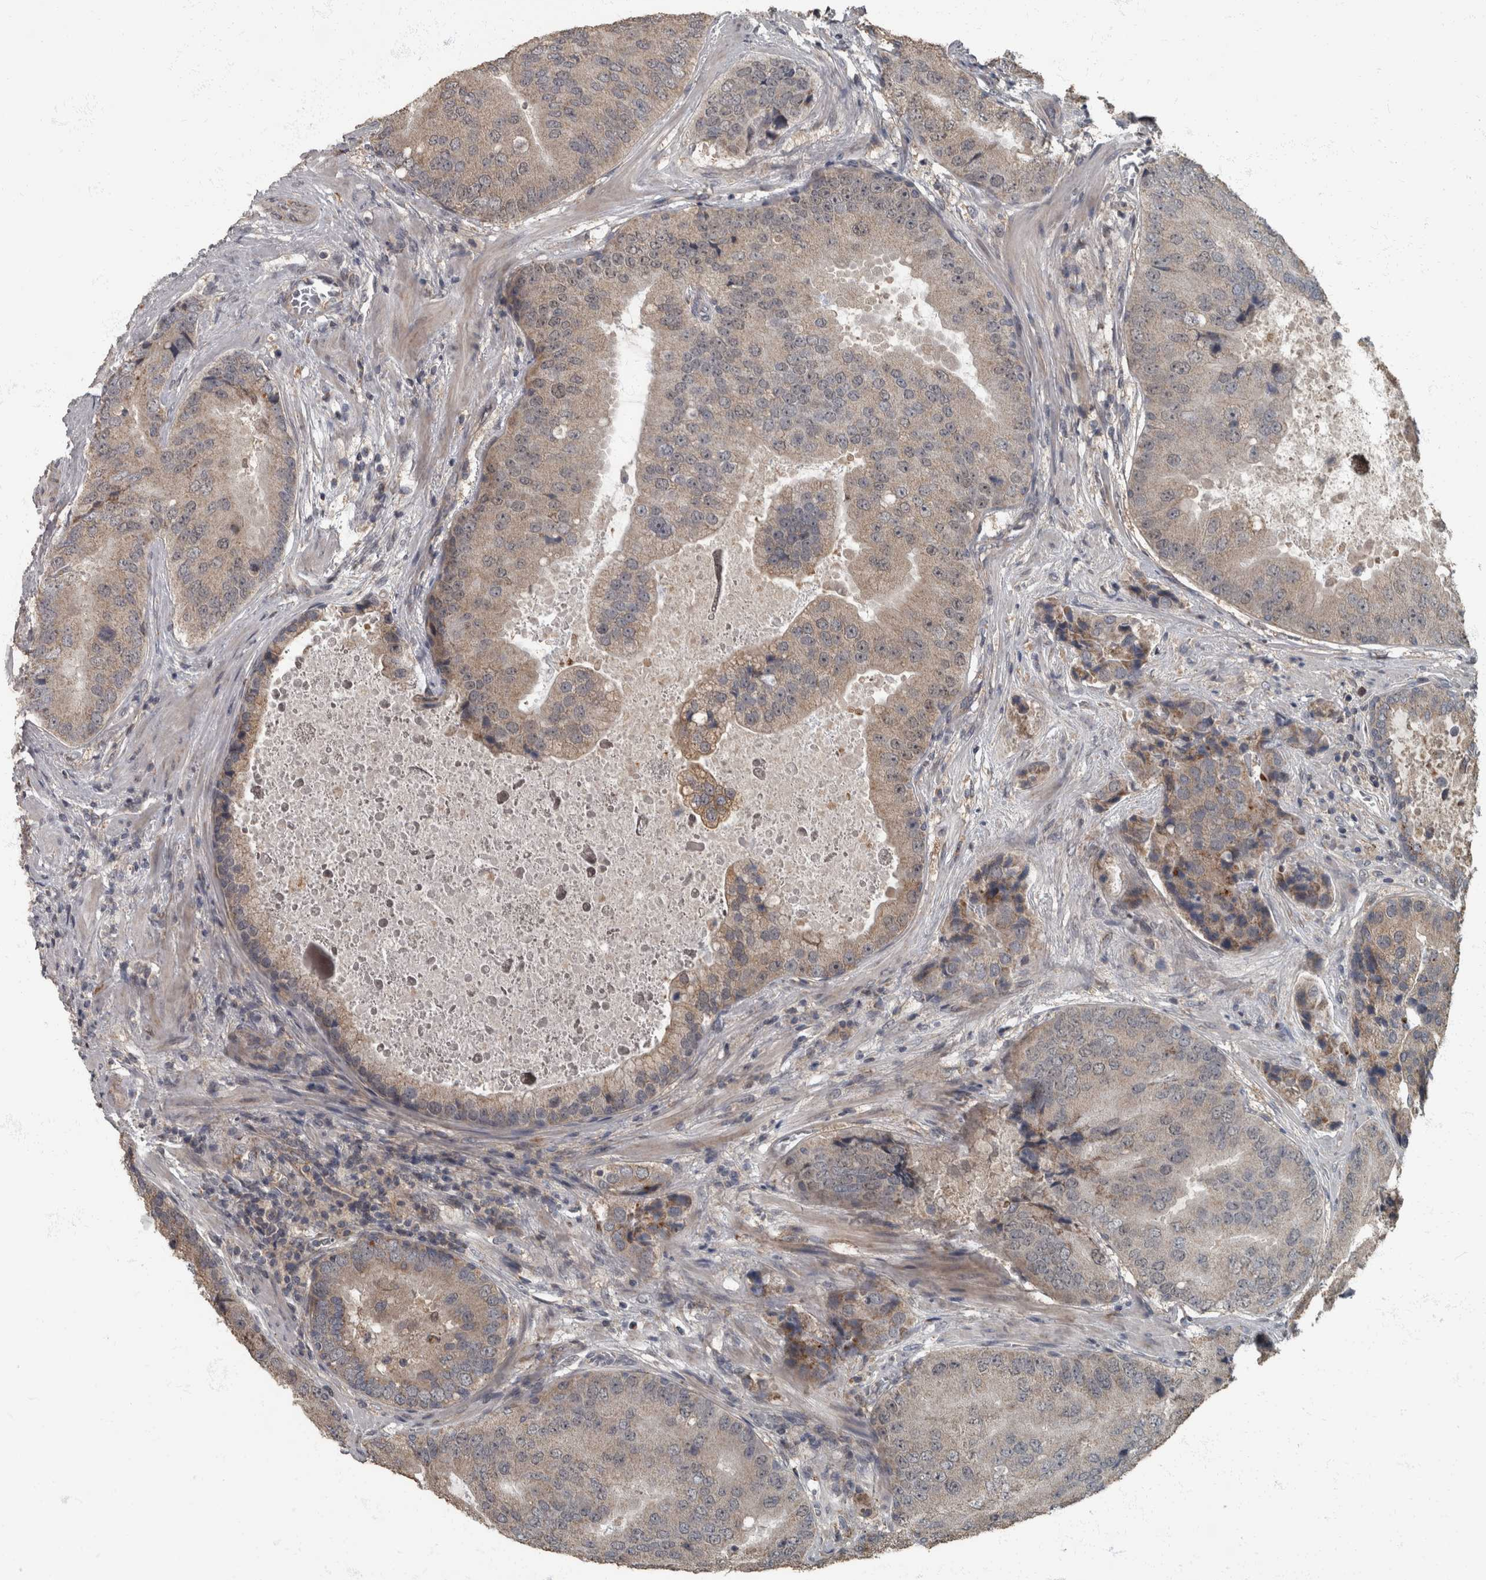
{"staining": {"intensity": "weak", "quantity": "<25%", "location": "cytoplasmic/membranous"}, "tissue": "prostate cancer", "cell_type": "Tumor cells", "image_type": "cancer", "snomed": [{"axis": "morphology", "description": "Adenocarcinoma, High grade"}, {"axis": "topography", "description": "Prostate"}], "caption": "Prostate cancer was stained to show a protein in brown. There is no significant expression in tumor cells.", "gene": "RABGGTB", "patient": {"sex": "male", "age": 70}}